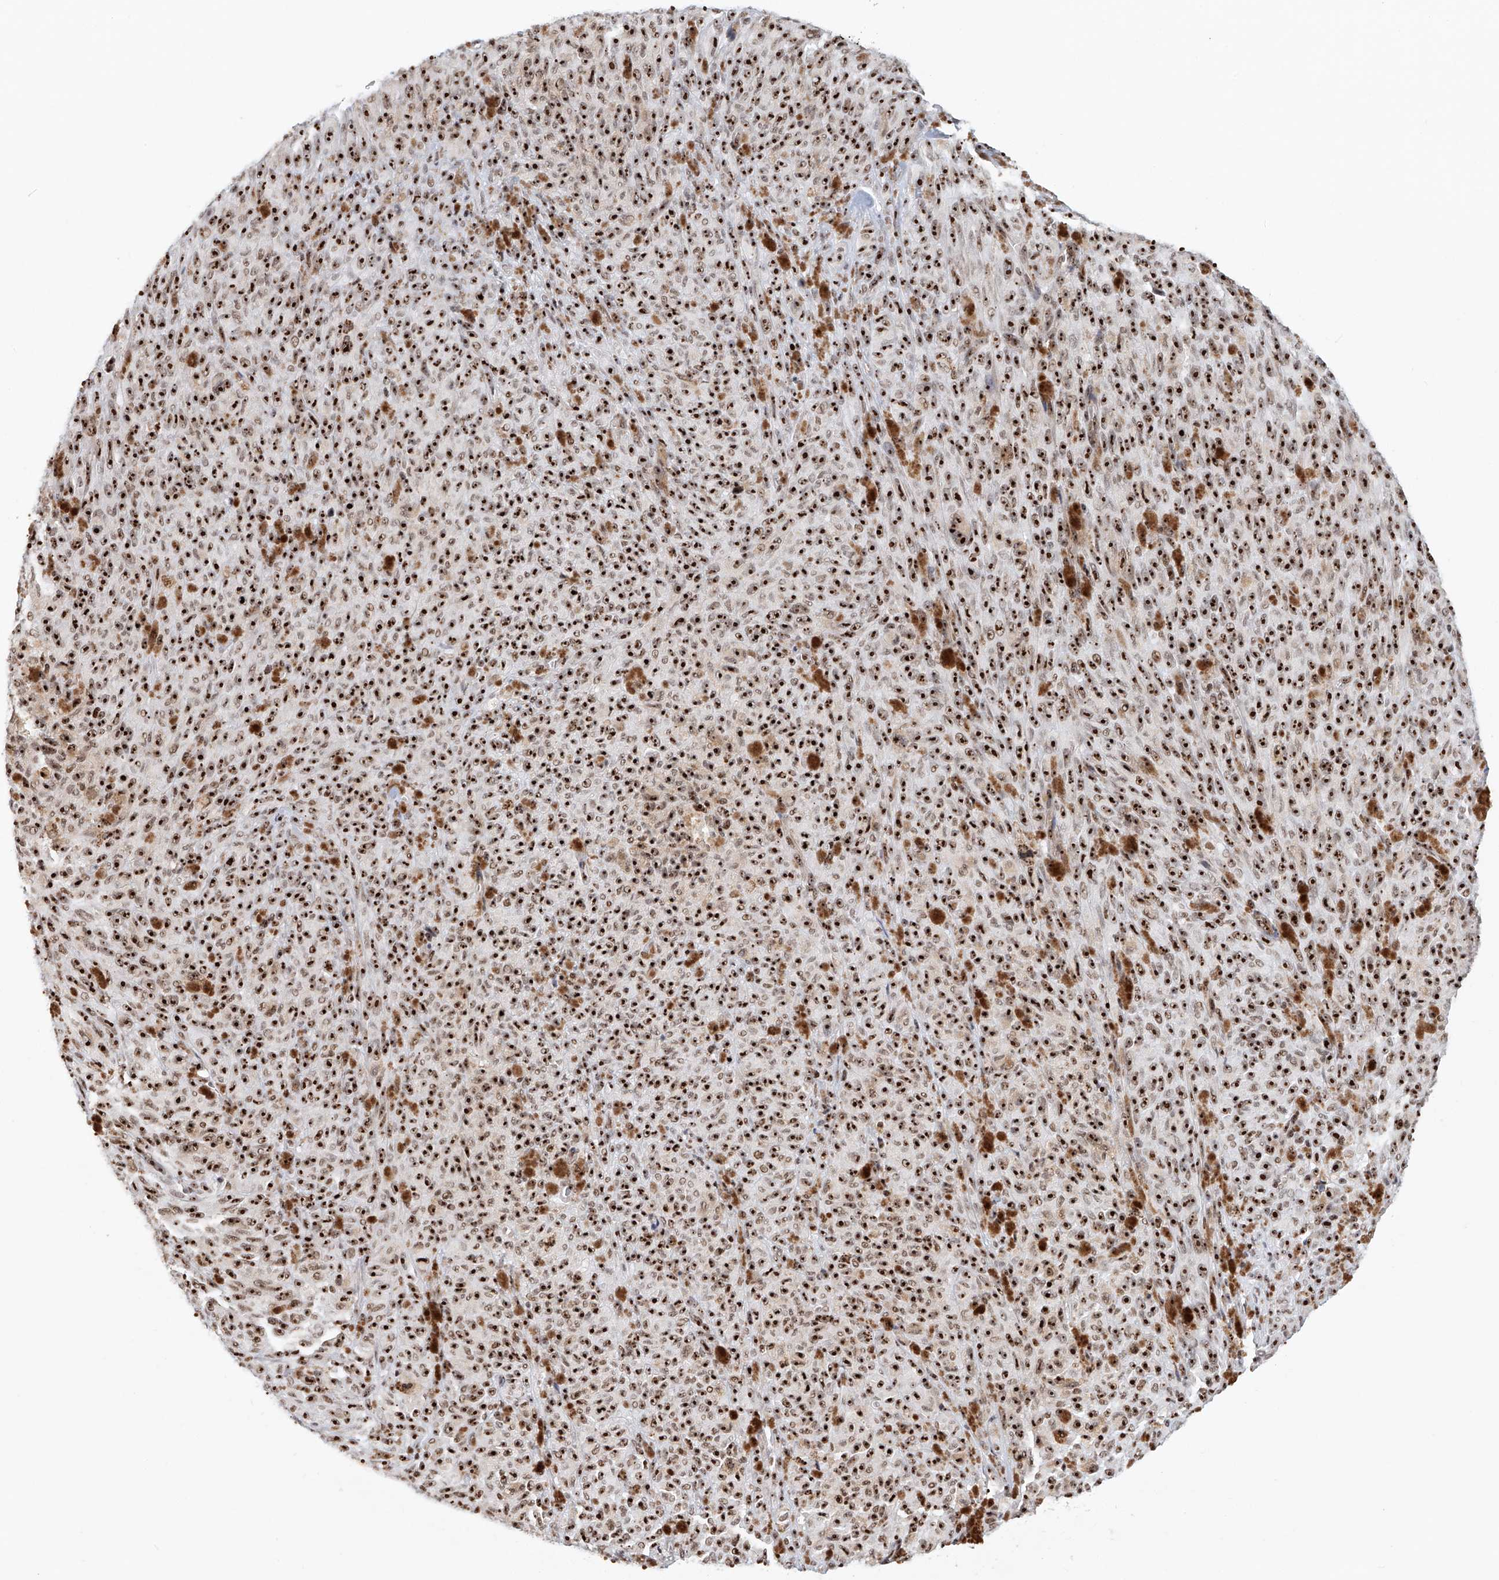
{"staining": {"intensity": "strong", "quantity": ">75%", "location": "nuclear"}, "tissue": "melanoma", "cell_type": "Tumor cells", "image_type": "cancer", "snomed": [{"axis": "morphology", "description": "Malignant melanoma, NOS"}, {"axis": "topography", "description": "Skin"}], "caption": "Malignant melanoma stained with immunohistochemistry (IHC) demonstrates strong nuclear expression in about >75% of tumor cells. Nuclei are stained in blue.", "gene": "PRUNE2", "patient": {"sex": "female", "age": 82}}